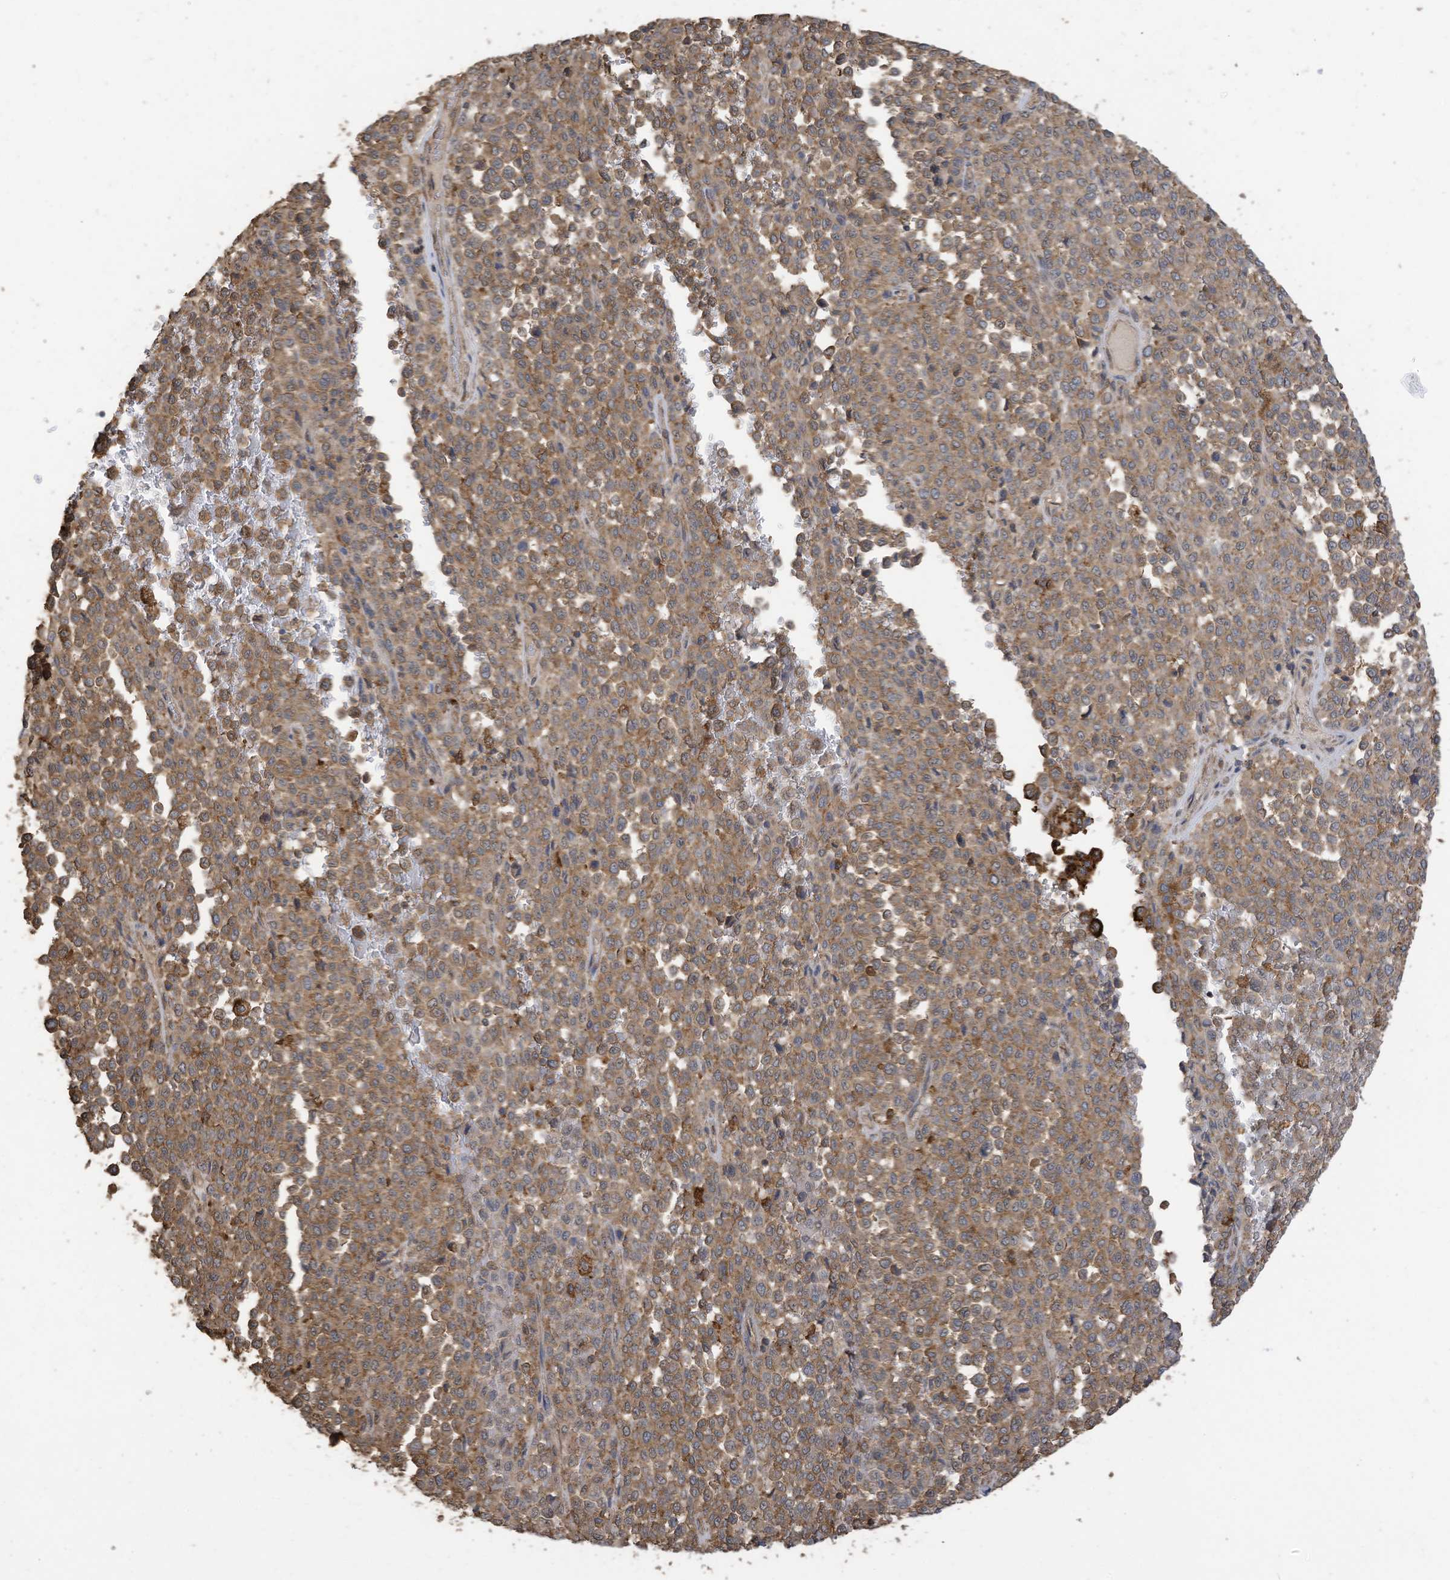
{"staining": {"intensity": "moderate", "quantity": ">75%", "location": "cytoplasmic/membranous"}, "tissue": "melanoma", "cell_type": "Tumor cells", "image_type": "cancer", "snomed": [{"axis": "morphology", "description": "Malignant melanoma, Metastatic site"}, {"axis": "topography", "description": "Pancreas"}], "caption": "This image demonstrates malignant melanoma (metastatic site) stained with immunohistochemistry to label a protein in brown. The cytoplasmic/membranous of tumor cells show moderate positivity for the protein. Nuclei are counter-stained blue.", "gene": "COX10", "patient": {"sex": "female", "age": 30}}